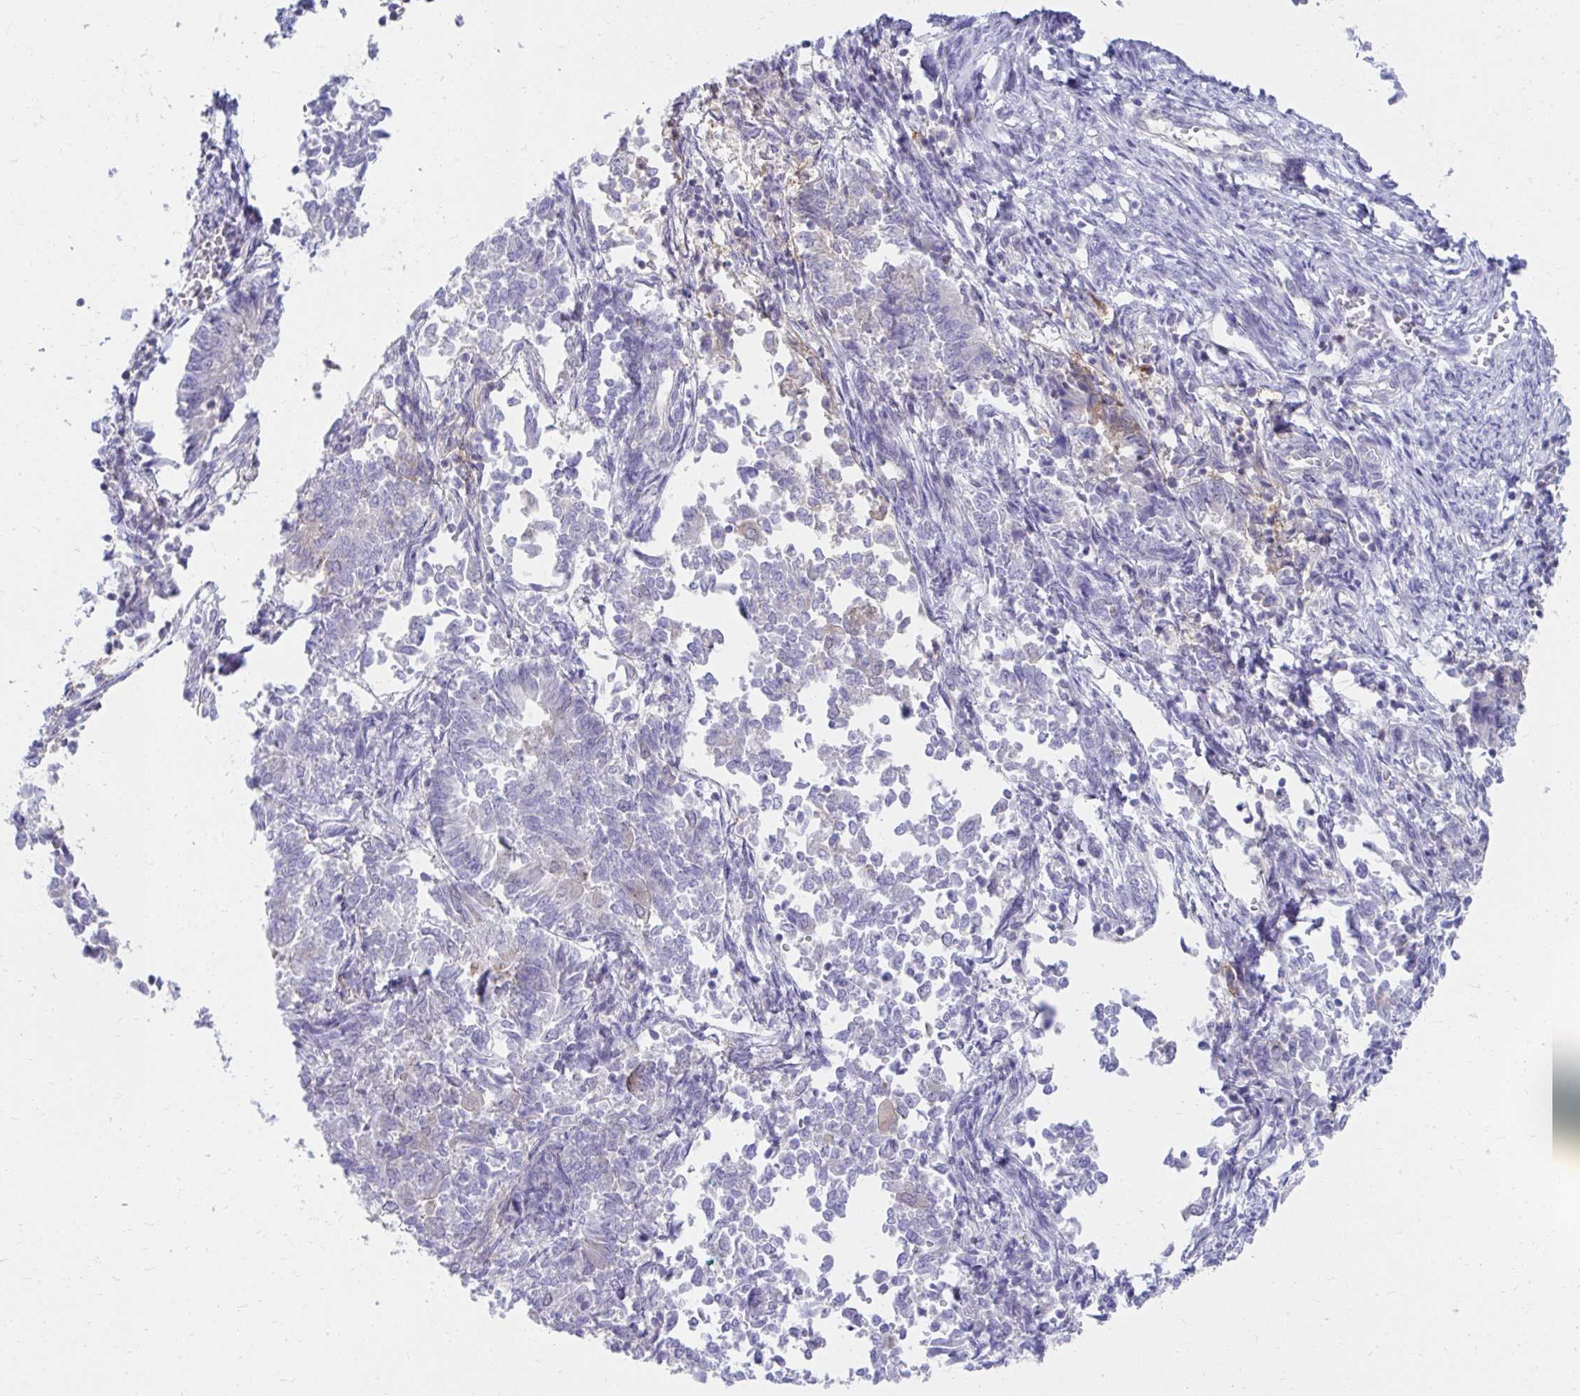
{"staining": {"intensity": "negative", "quantity": "none", "location": "none"}, "tissue": "endometrial cancer", "cell_type": "Tumor cells", "image_type": "cancer", "snomed": [{"axis": "morphology", "description": "Adenocarcinoma, NOS"}, {"axis": "topography", "description": "Endometrium"}], "caption": "A photomicrograph of adenocarcinoma (endometrial) stained for a protein exhibits no brown staining in tumor cells.", "gene": "C19orf81", "patient": {"sex": "female", "age": 65}}